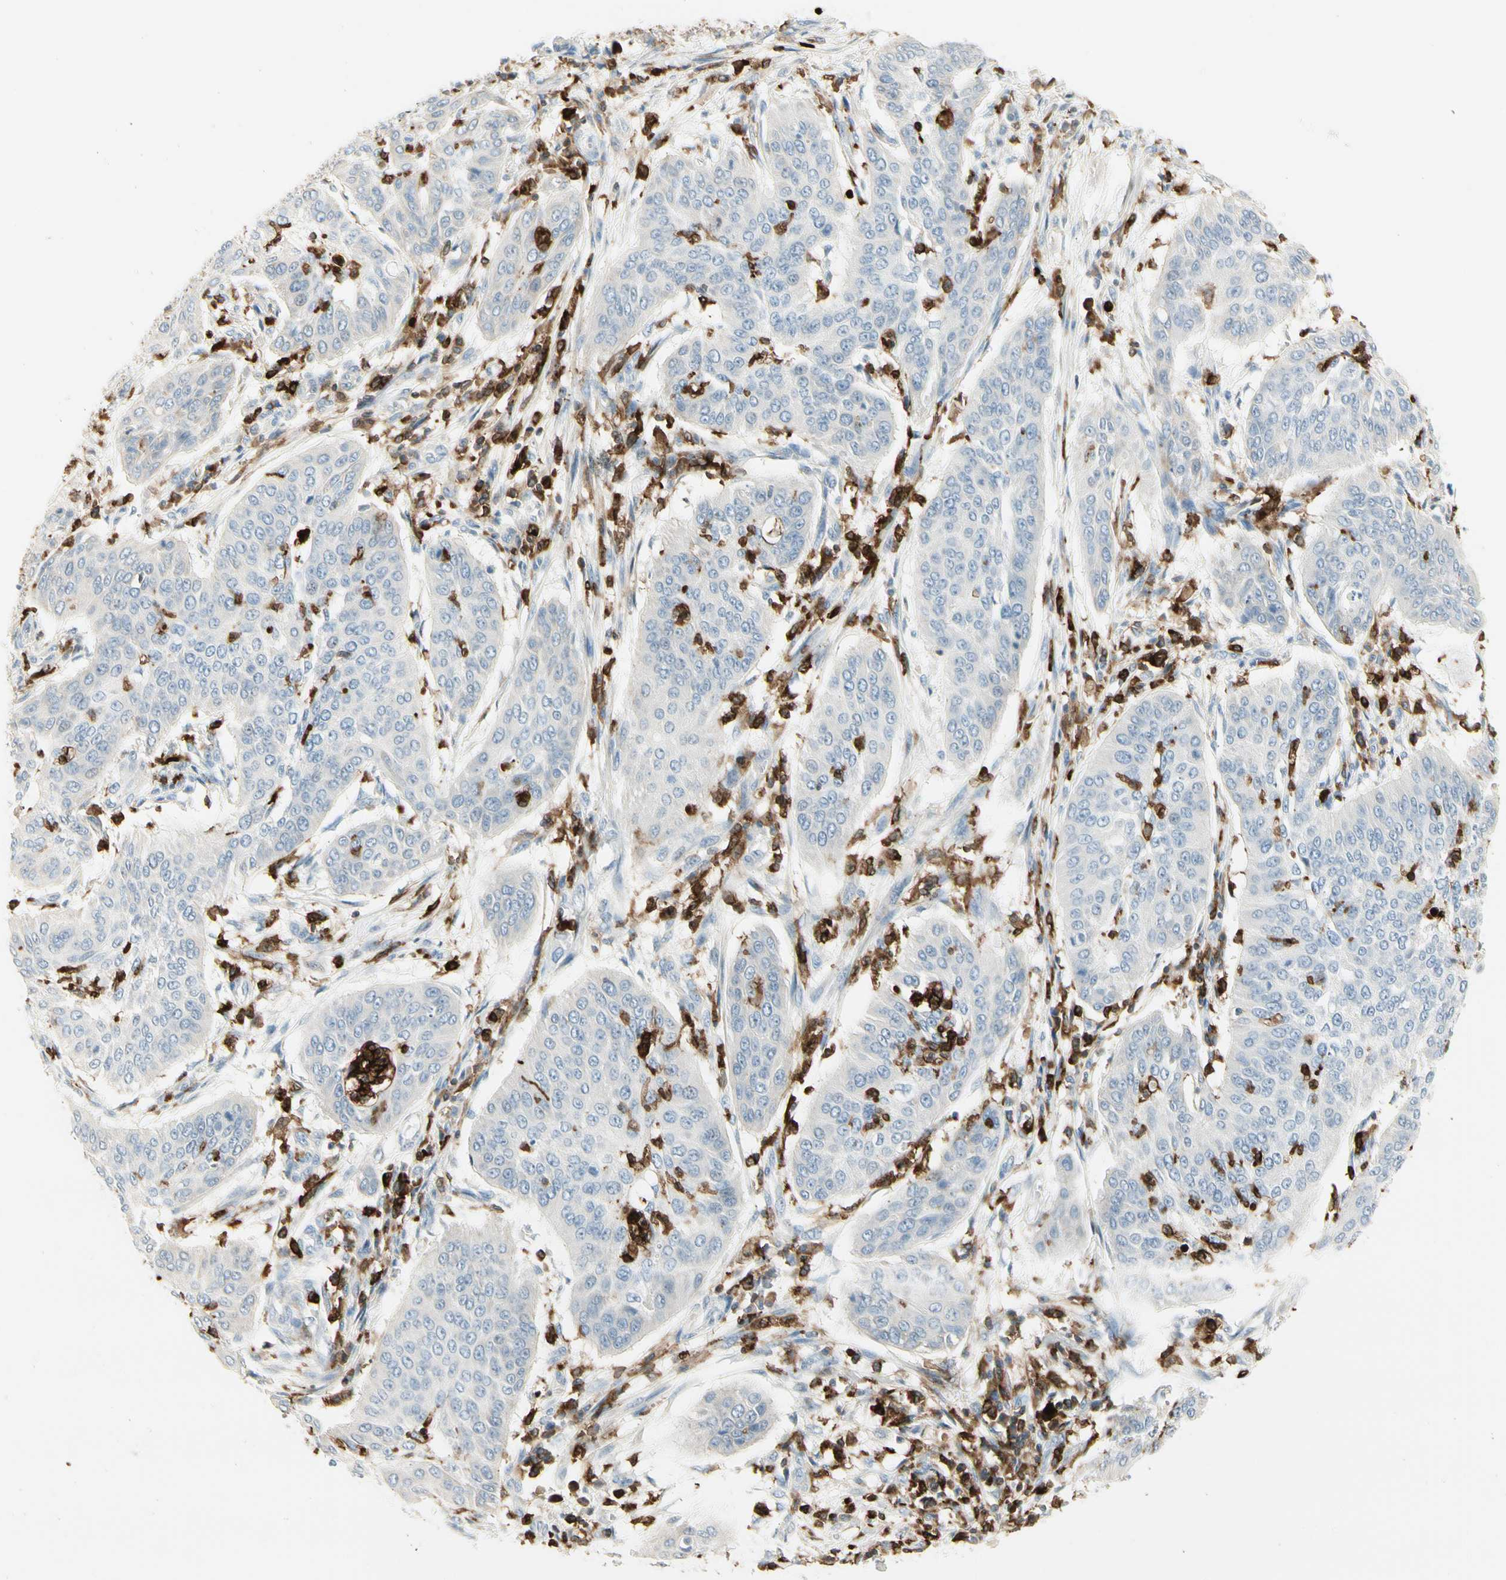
{"staining": {"intensity": "negative", "quantity": "none", "location": "none"}, "tissue": "cervical cancer", "cell_type": "Tumor cells", "image_type": "cancer", "snomed": [{"axis": "morphology", "description": "Normal tissue, NOS"}, {"axis": "morphology", "description": "Squamous cell carcinoma, NOS"}, {"axis": "topography", "description": "Cervix"}], "caption": "Tumor cells are negative for protein expression in human cervical squamous cell carcinoma.", "gene": "ITGB2", "patient": {"sex": "female", "age": 39}}